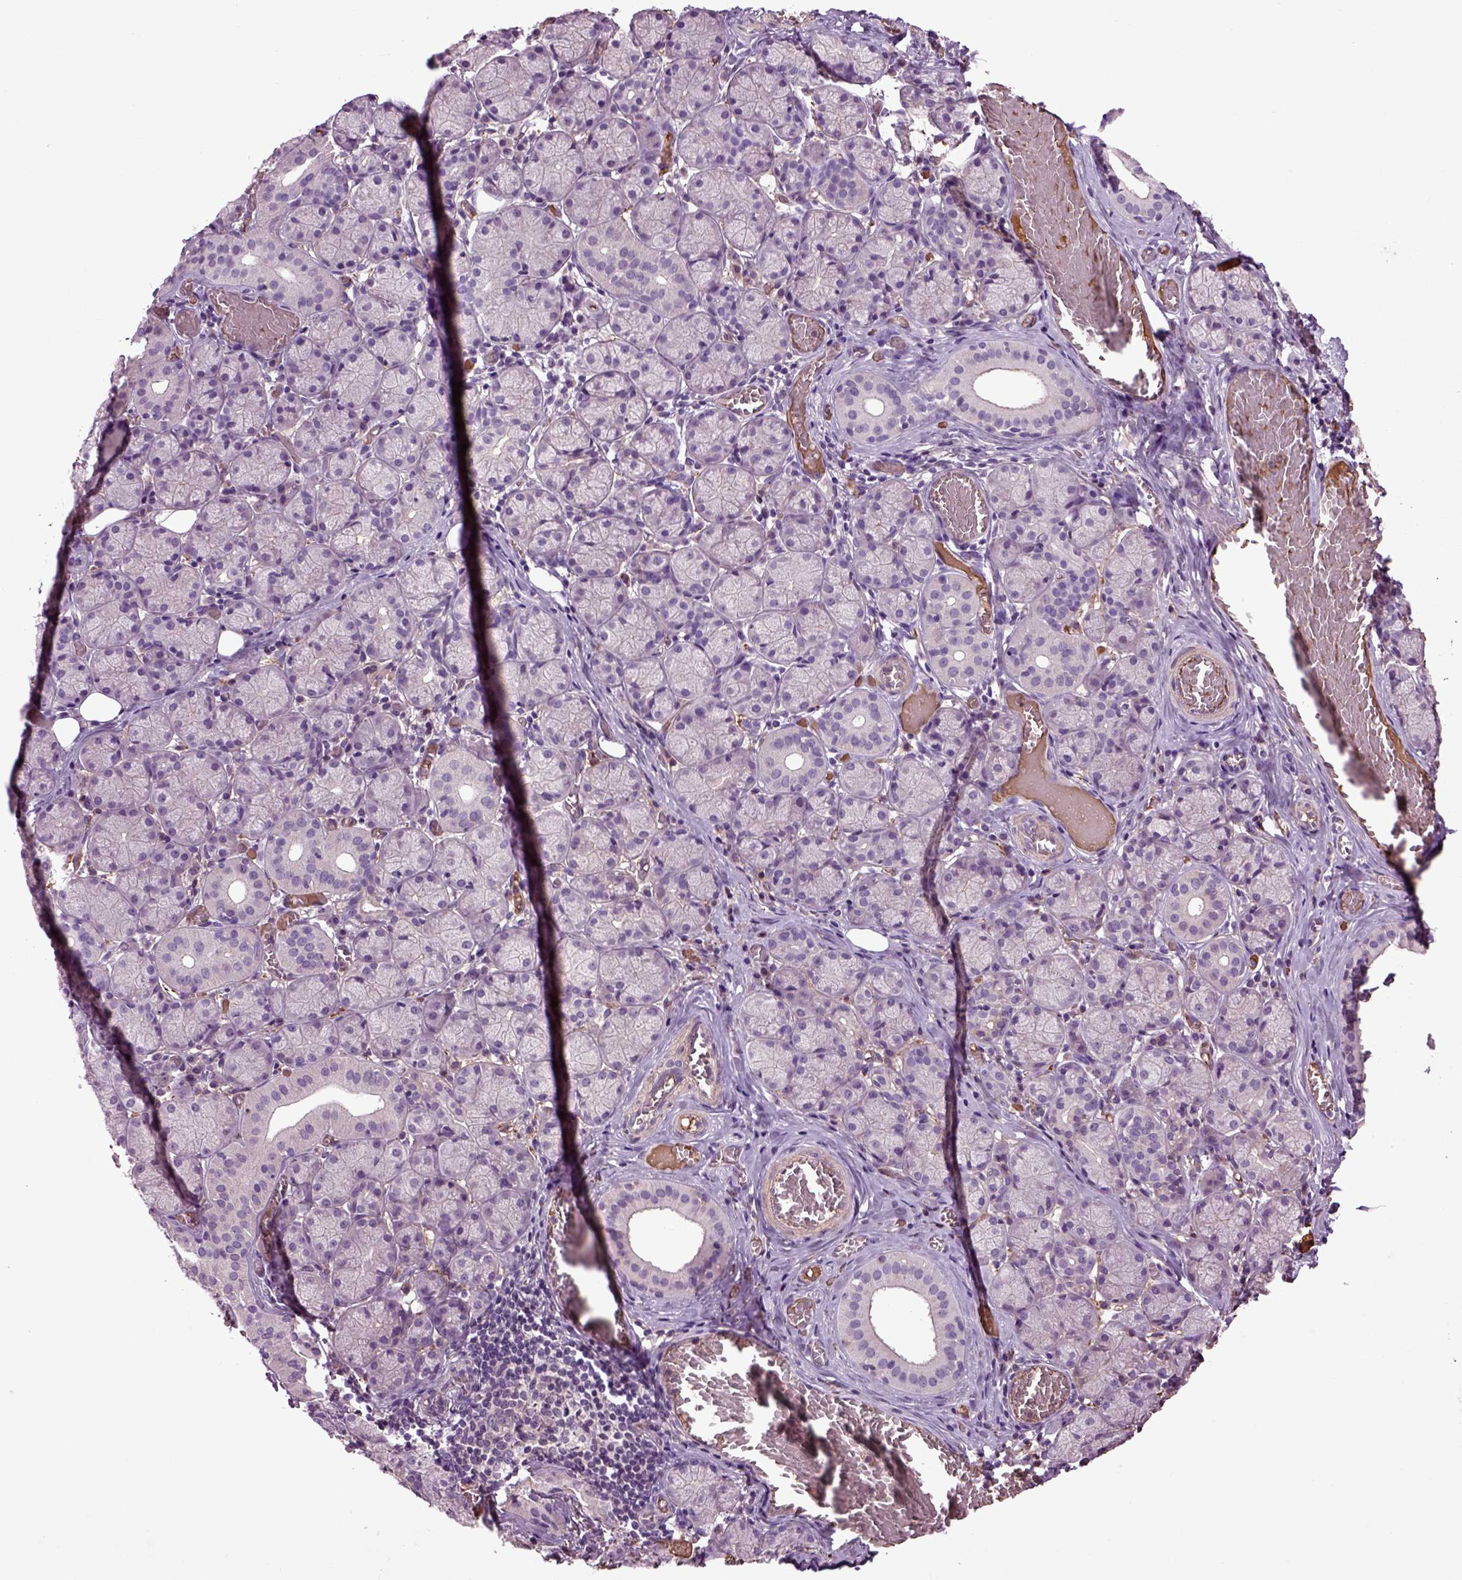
{"staining": {"intensity": "negative", "quantity": "none", "location": "none"}, "tissue": "salivary gland", "cell_type": "Glandular cells", "image_type": "normal", "snomed": [{"axis": "morphology", "description": "Normal tissue, NOS"}, {"axis": "topography", "description": "Salivary gland"}, {"axis": "topography", "description": "Peripheral nerve tissue"}], "caption": "A high-resolution photomicrograph shows IHC staining of unremarkable salivary gland, which exhibits no significant staining in glandular cells.", "gene": "SPON1", "patient": {"sex": "female", "age": 24}}